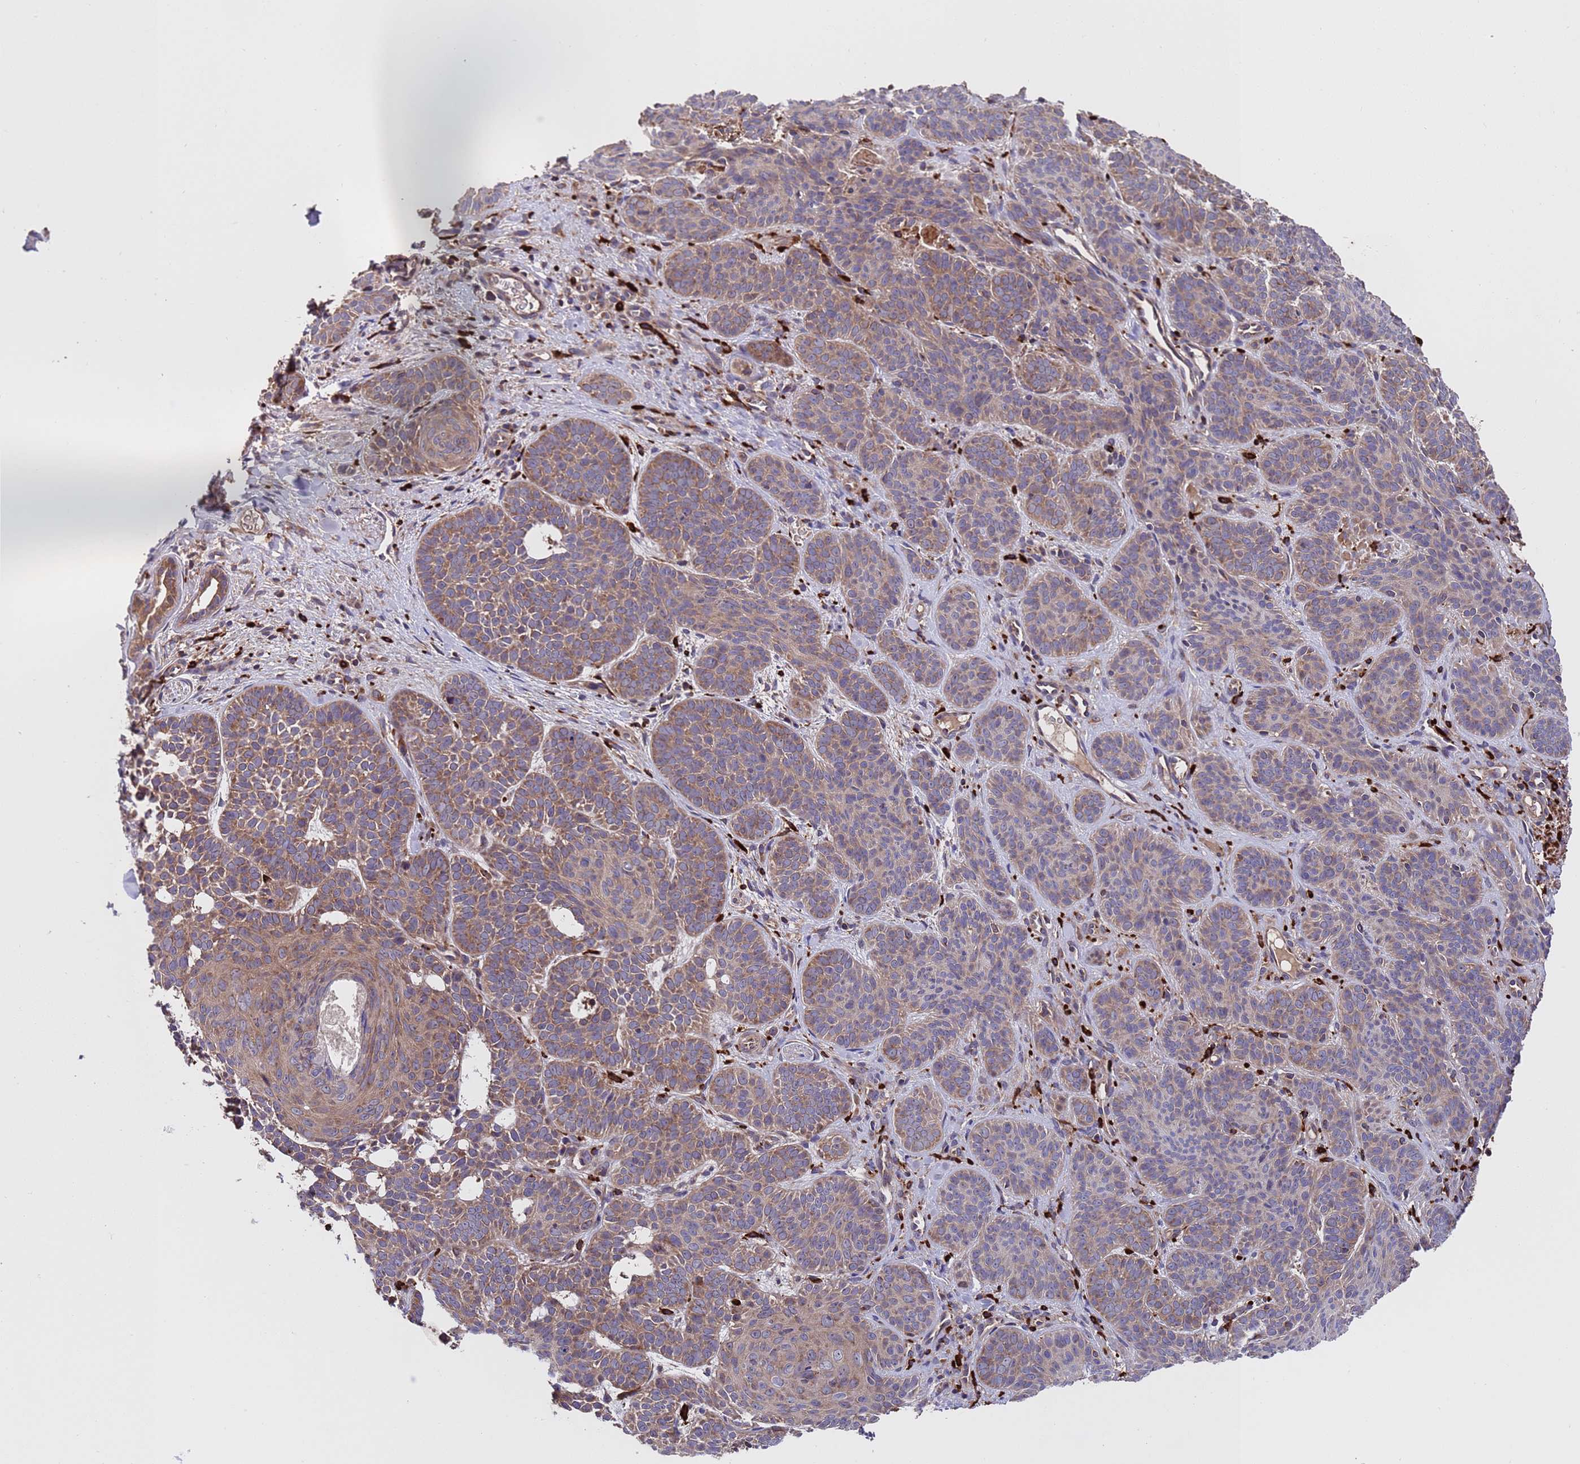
{"staining": {"intensity": "moderate", "quantity": ">75%", "location": "cytoplasmic/membranous"}, "tissue": "skin cancer", "cell_type": "Tumor cells", "image_type": "cancer", "snomed": [{"axis": "morphology", "description": "Basal cell carcinoma"}, {"axis": "topography", "description": "Skin"}], "caption": "This histopathology image shows basal cell carcinoma (skin) stained with IHC to label a protein in brown. The cytoplasmic/membranous of tumor cells show moderate positivity for the protein. Nuclei are counter-stained blue.", "gene": "TSR3", "patient": {"sex": "male", "age": 85}}